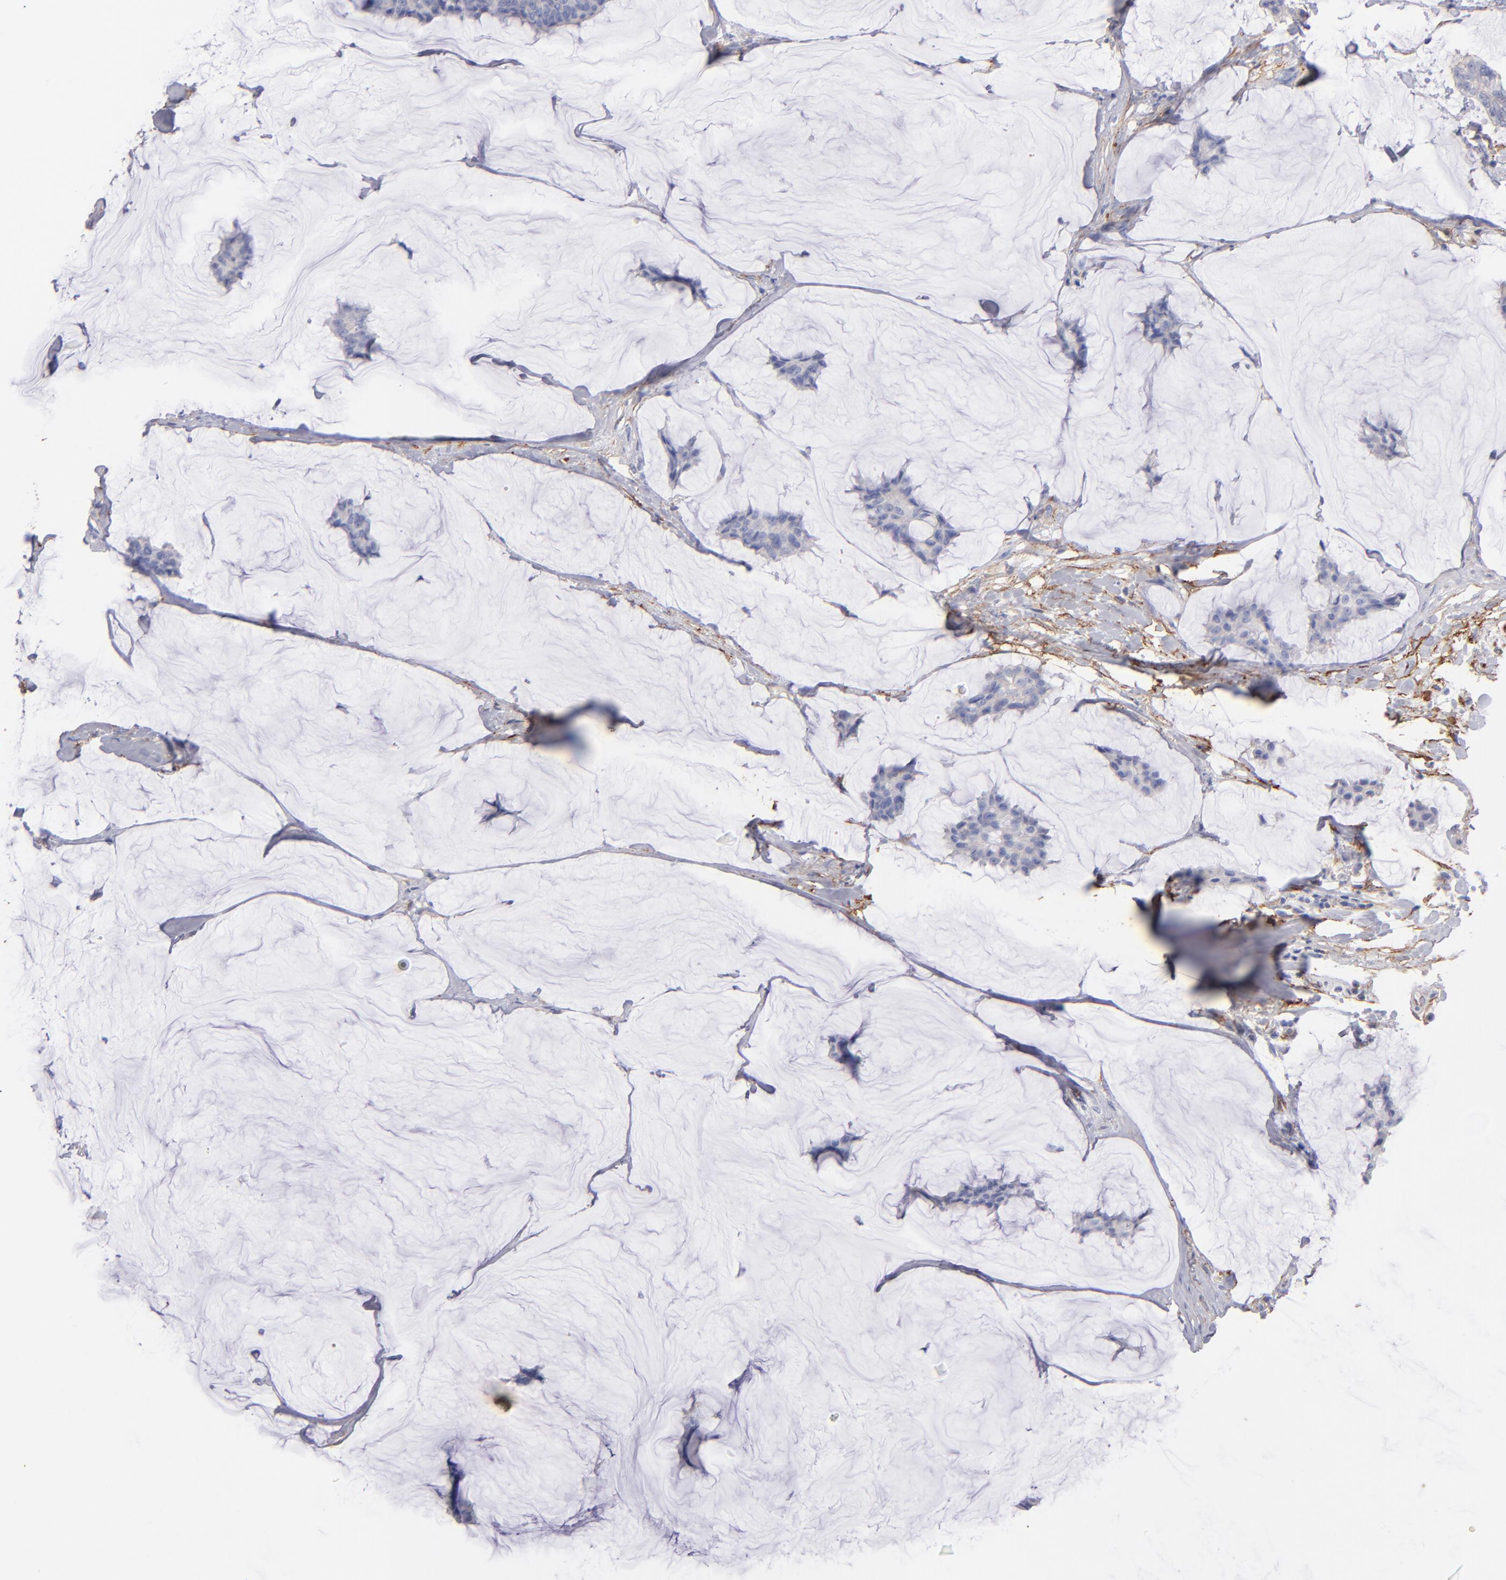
{"staining": {"intensity": "negative", "quantity": "none", "location": "none"}, "tissue": "breast cancer", "cell_type": "Tumor cells", "image_type": "cancer", "snomed": [{"axis": "morphology", "description": "Duct carcinoma"}, {"axis": "topography", "description": "Breast"}], "caption": "High magnification brightfield microscopy of infiltrating ductal carcinoma (breast) stained with DAB (3,3'-diaminobenzidine) (brown) and counterstained with hematoxylin (blue): tumor cells show no significant expression. Brightfield microscopy of immunohistochemistry stained with DAB (brown) and hematoxylin (blue), captured at high magnification.", "gene": "AHNAK2", "patient": {"sex": "female", "age": 93}}